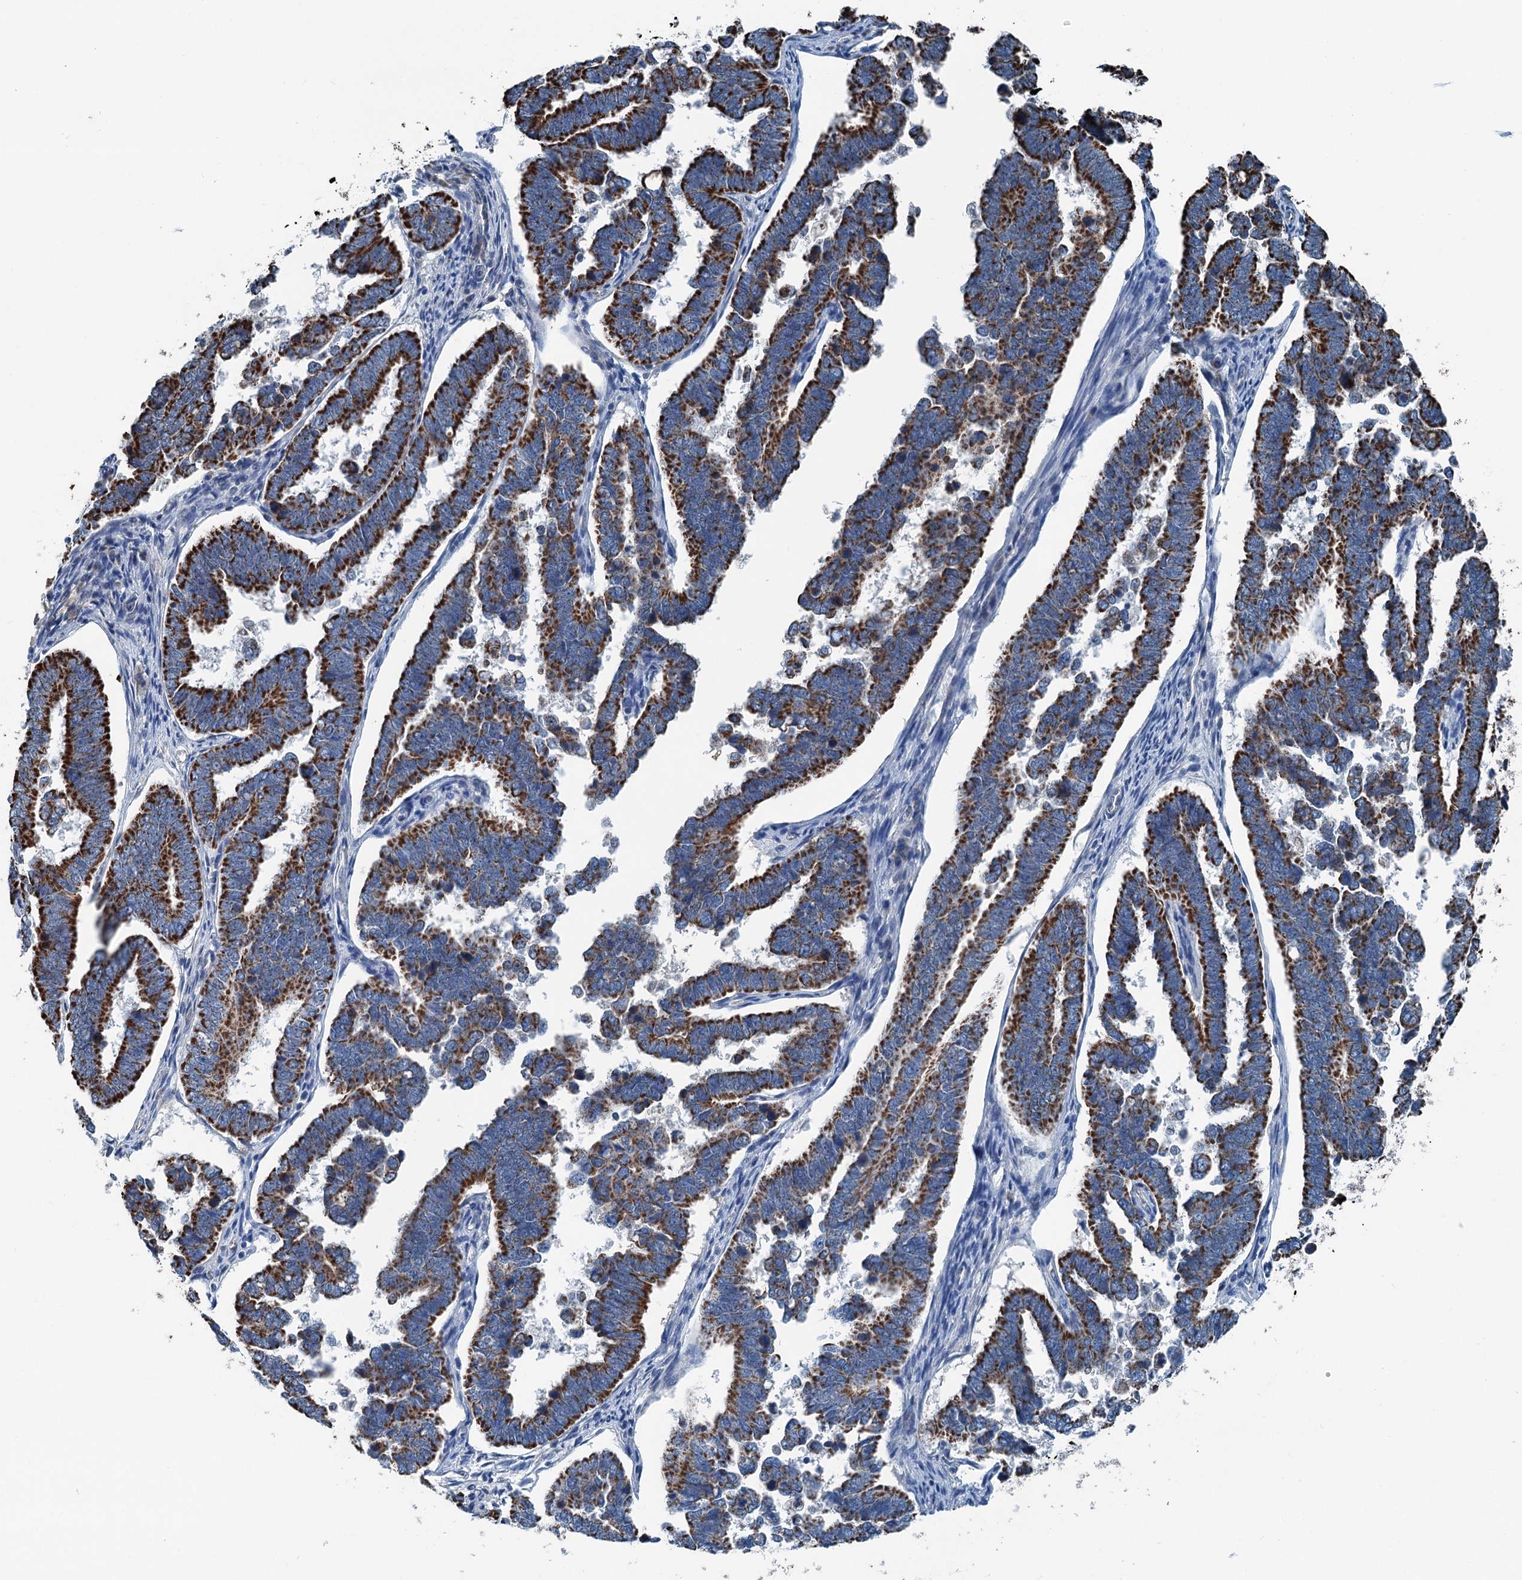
{"staining": {"intensity": "strong", "quantity": ">75%", "location": "cytoplasmic/membranous"}, "tissue": "endometrial cancer", "cell_type": "Tumor cells", "image_type": "cancer", "snomed": [{"axis": "morphology", "description": "Adenocarcinoma, NOS"}, {"axis": "topography", "description": "Endometrium"}], "caption": "A histopathology image of adenocarcinoma (endometrial) stained for a protein demonstrates strong cytoplasmic/membranous brown staining in tumor cells.", "gene": "TRPT1", "patient": {"sex": "female", "age": 75}}